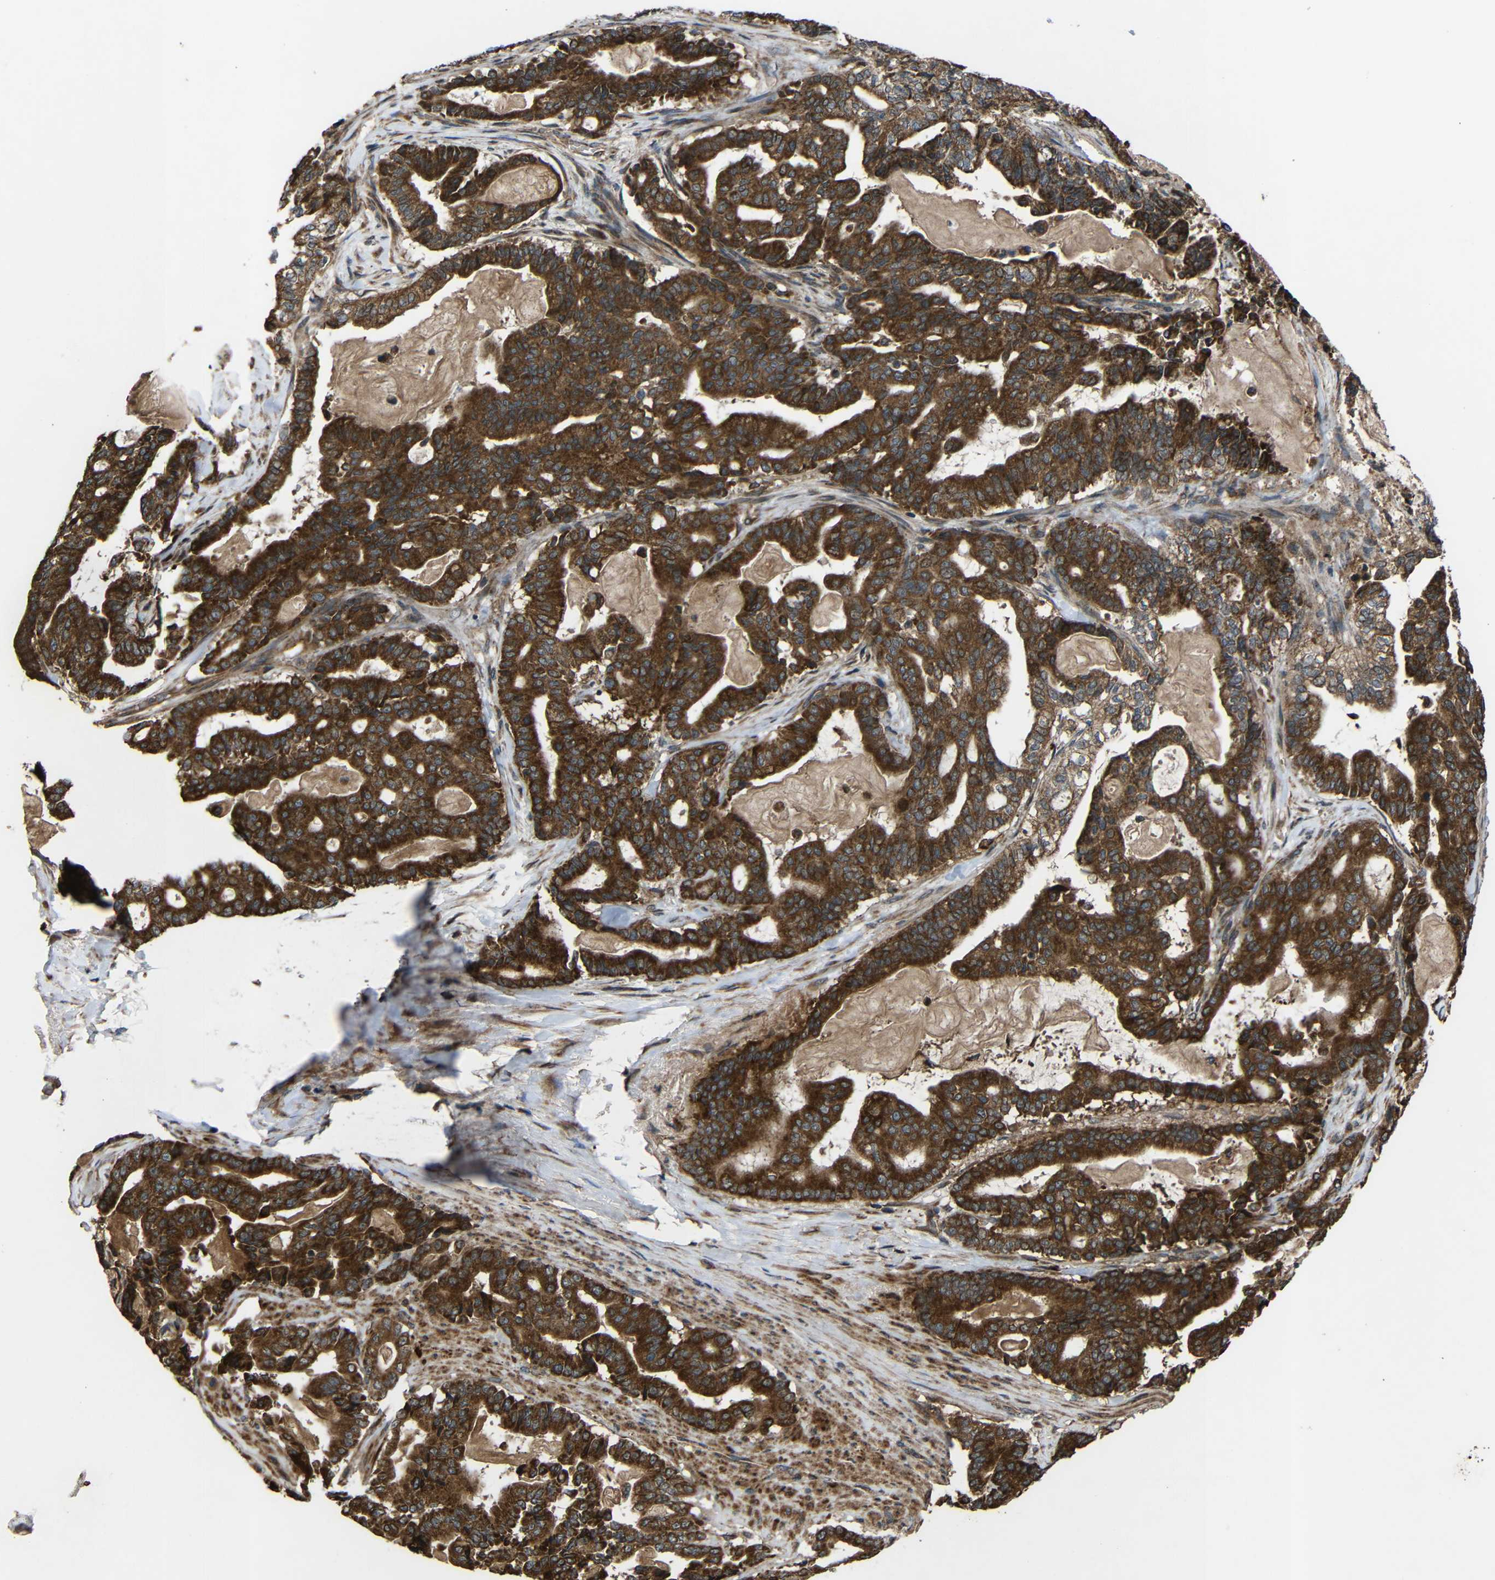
{"staining": {"intensity": "strong", "quantity": ">75%", "location": "cytoplasmic/membranous"}, "tissue": "pancreatic cancer", "cell_type": "Tumor cells", "image_type": "cancer", "snomed": [{"axis": "morphology", "description": "Adenocarcinoma, NOS"}, {"axis": "topography", "description": "Pancreas"}], "caption": "A high-resolution photomicrograph shows IHC staining of pancreatic cancer, which exhibits strong cytoplasmic/membranous positivity in about >75% of tumor cells.", "gene": "C1GALT1", "patient": {"sex": "male", "age": 63}}